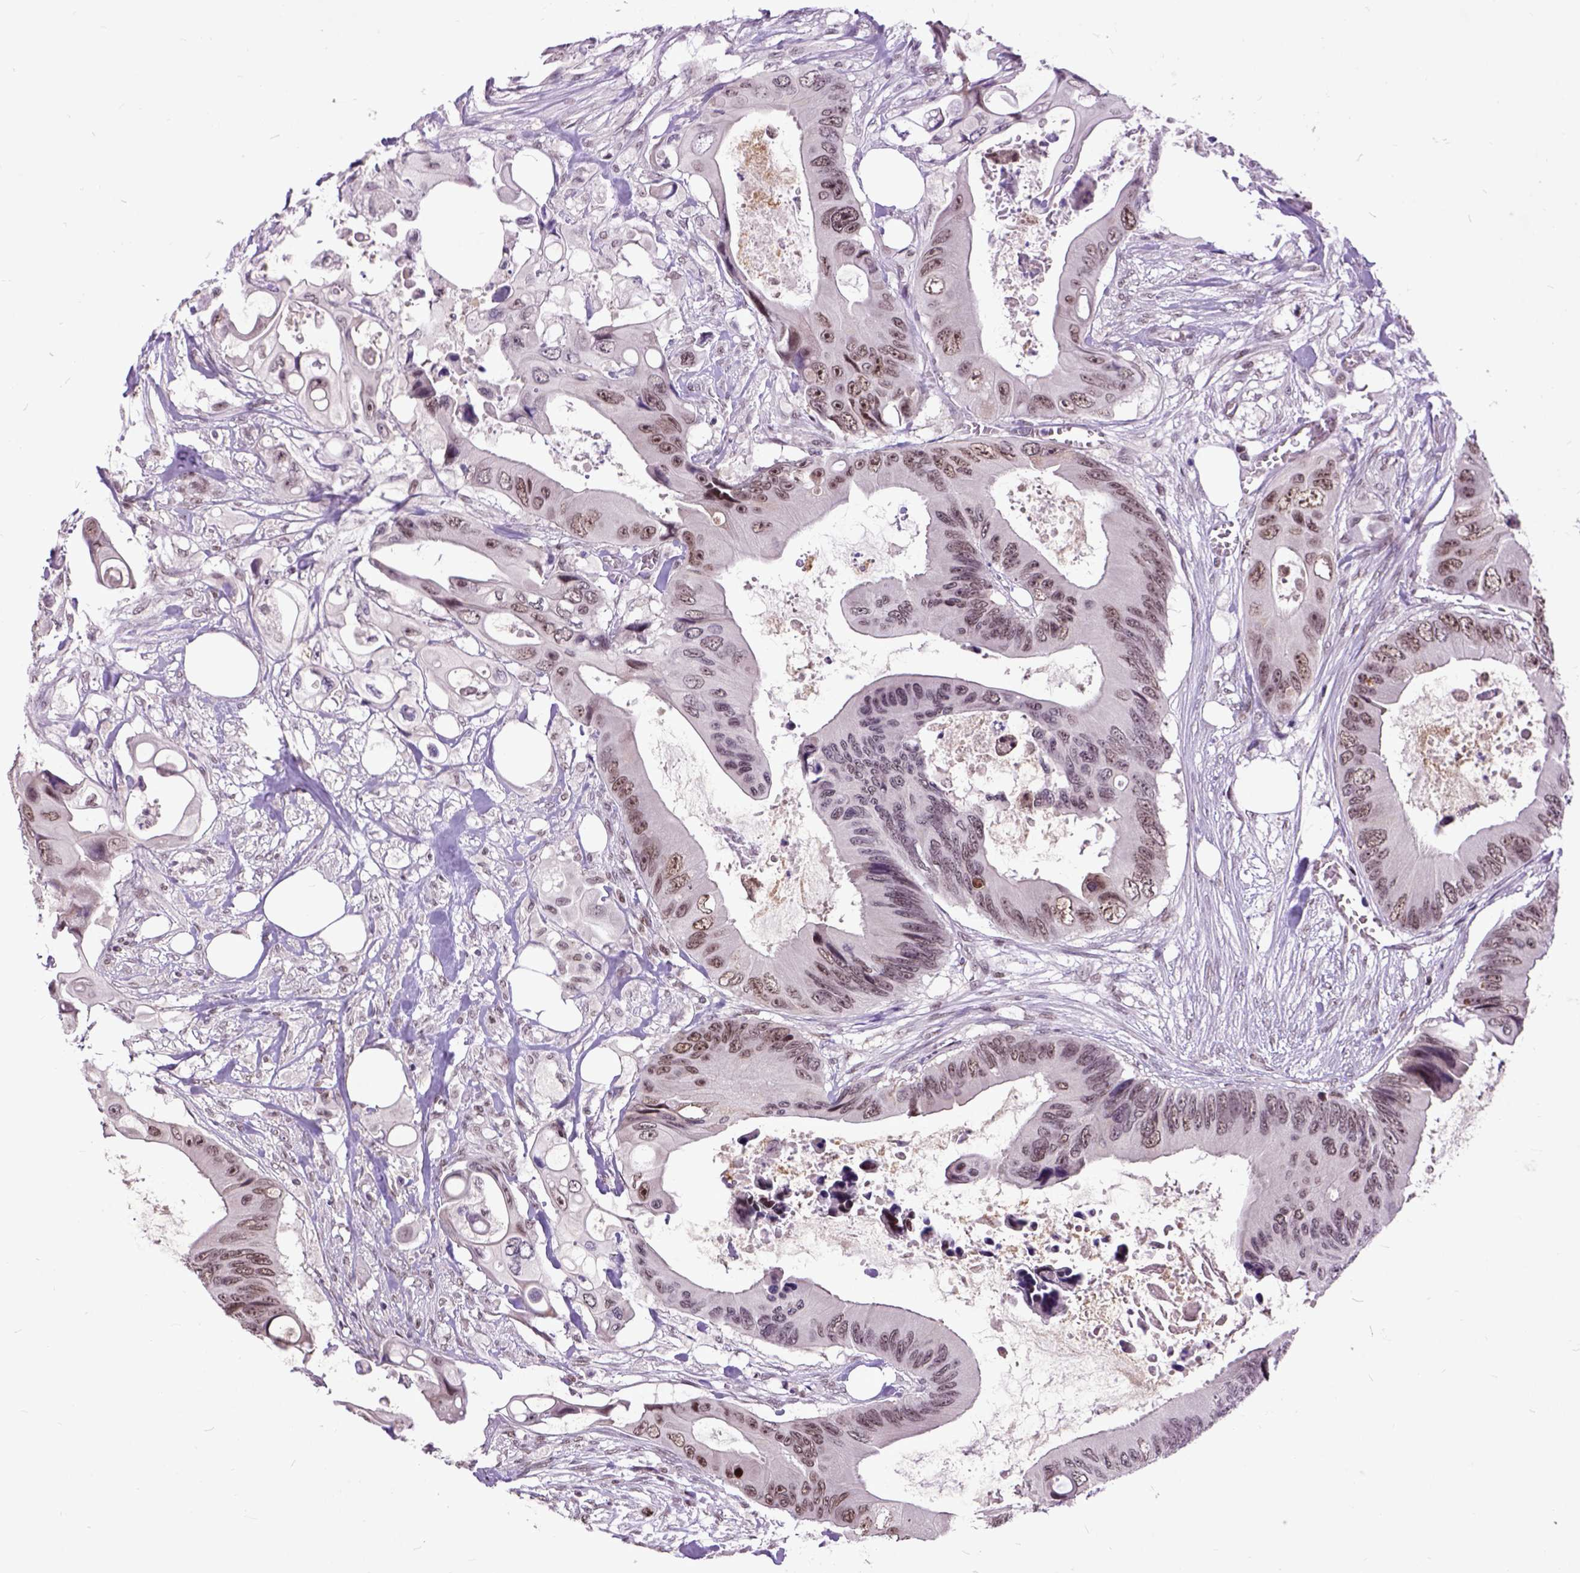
{"staining": {"intensity": "moderate", "quantity": ">75%", "location": "nuclear"}, "tissue": "colorectal cancer", "cell_type": "Tumor cells", "image_type": "cancer", "snomed": [{"axis": "morphology", "description": "Adenocarcinoma, NOS"}, {"axis": "topography", "description": "Rectum"}], "caption": "Adenocarcinoma (colorectal) stained with DAB immunohistochemistry (IHC) exhibits medium levels of moderate nuclear expression in approximately >75% of tumor cells.", "gene": "RCC2", "patient": {"sex": "male", "age": 63}}